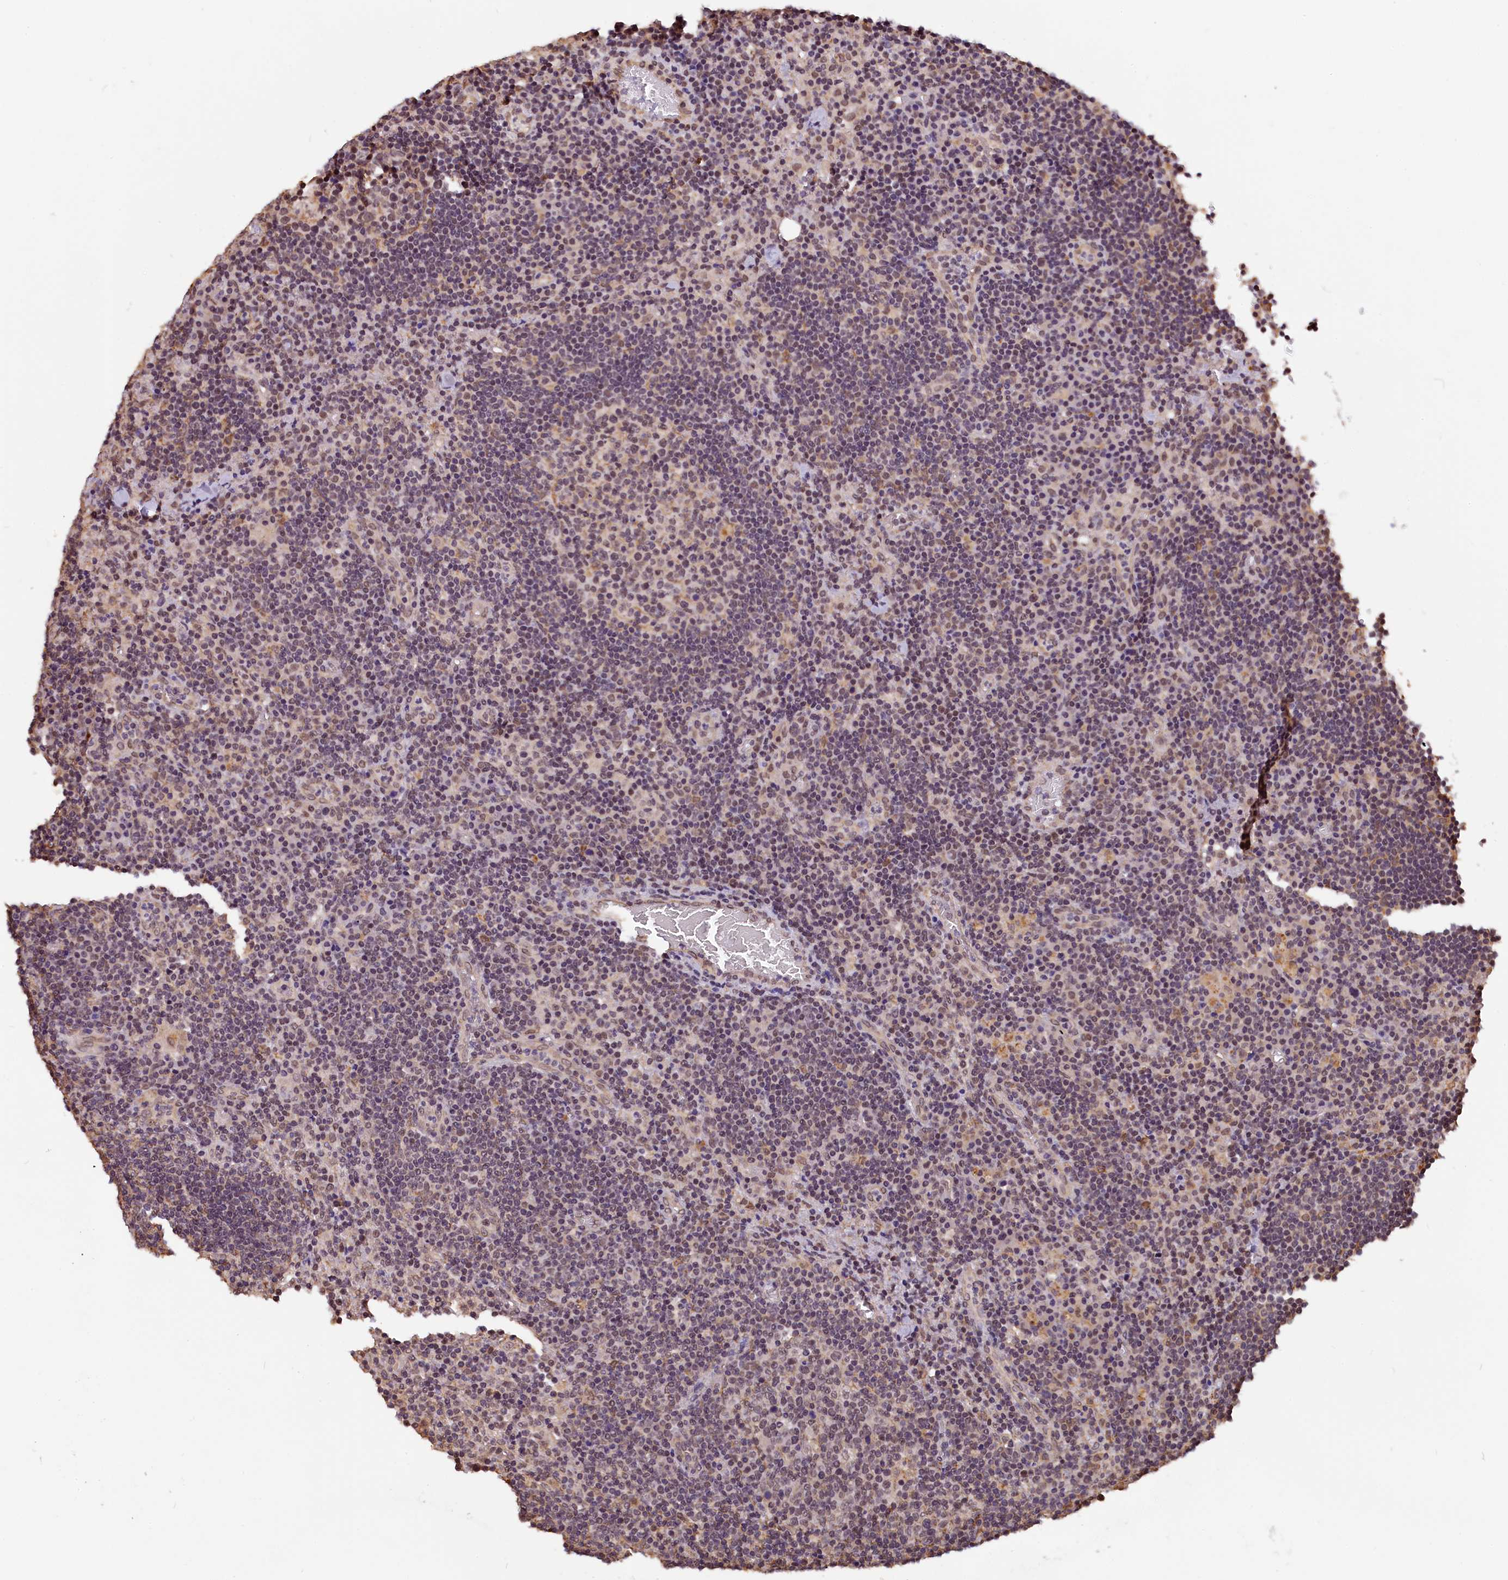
{"staining": {"intensity": "moderate", "quantity": ">75%", "location": "nuclear"}, "tissue": "lymph node", "cell_type": "Germinal center cells", "image_type": "normal", "snomed": [{"axis": "morphology", "description": "Normal tissue, NOS"}, {"axis": "topography", "description": "Lymph node"}], "caption": "A medium amount of moderate nuclear positivity is present in approximately >75% of germinal center cells in normal lymph node. The staining was performed using DAB (3,3'-diaminobenzidine) to visualize the protein expression in brown, while the nuclei were stained in blue with hematoxylin (Magnification: 20x).", "gene": "ZC3H4", "patient": {"sex": "male", "age": 58}}